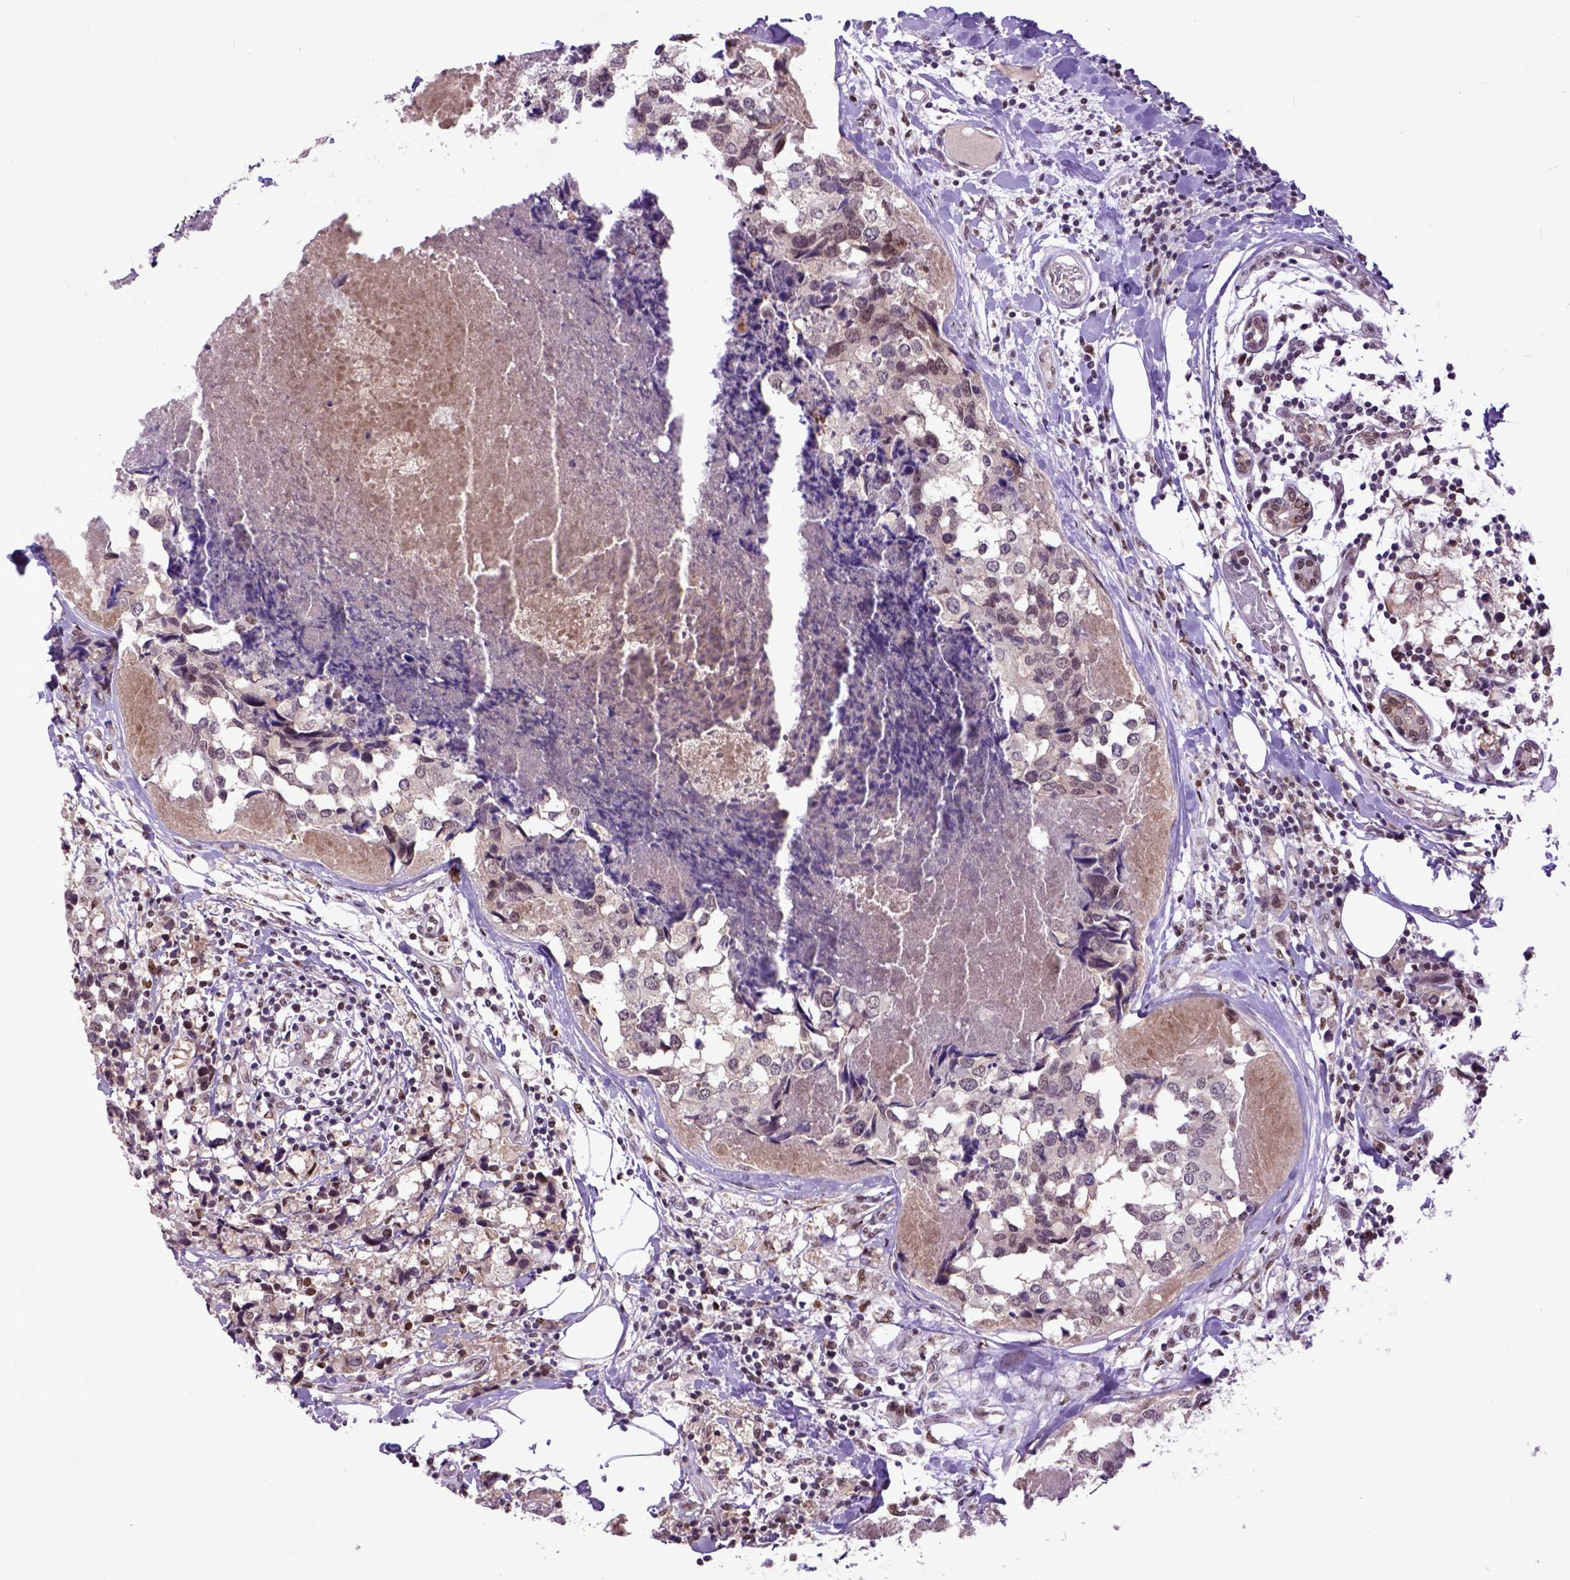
{"staining": {"intensity": "negative", "quantity": "none", "location": "none"}, "tissue": "breast cancer", "cell_type": "Tumor cells", "image_type": "cancer", "snomed": [{"axis": "morphology", "description": "Lobular carcinoma"}, {"axis": "topography", "description": "Breast"}], "caption": "Histopathology image shows no significant protein expression in tumor cells of breast cancer (lobular carcinoma).", "gene": "RCC2", "patient": {"sex": "female", "age": 59}}